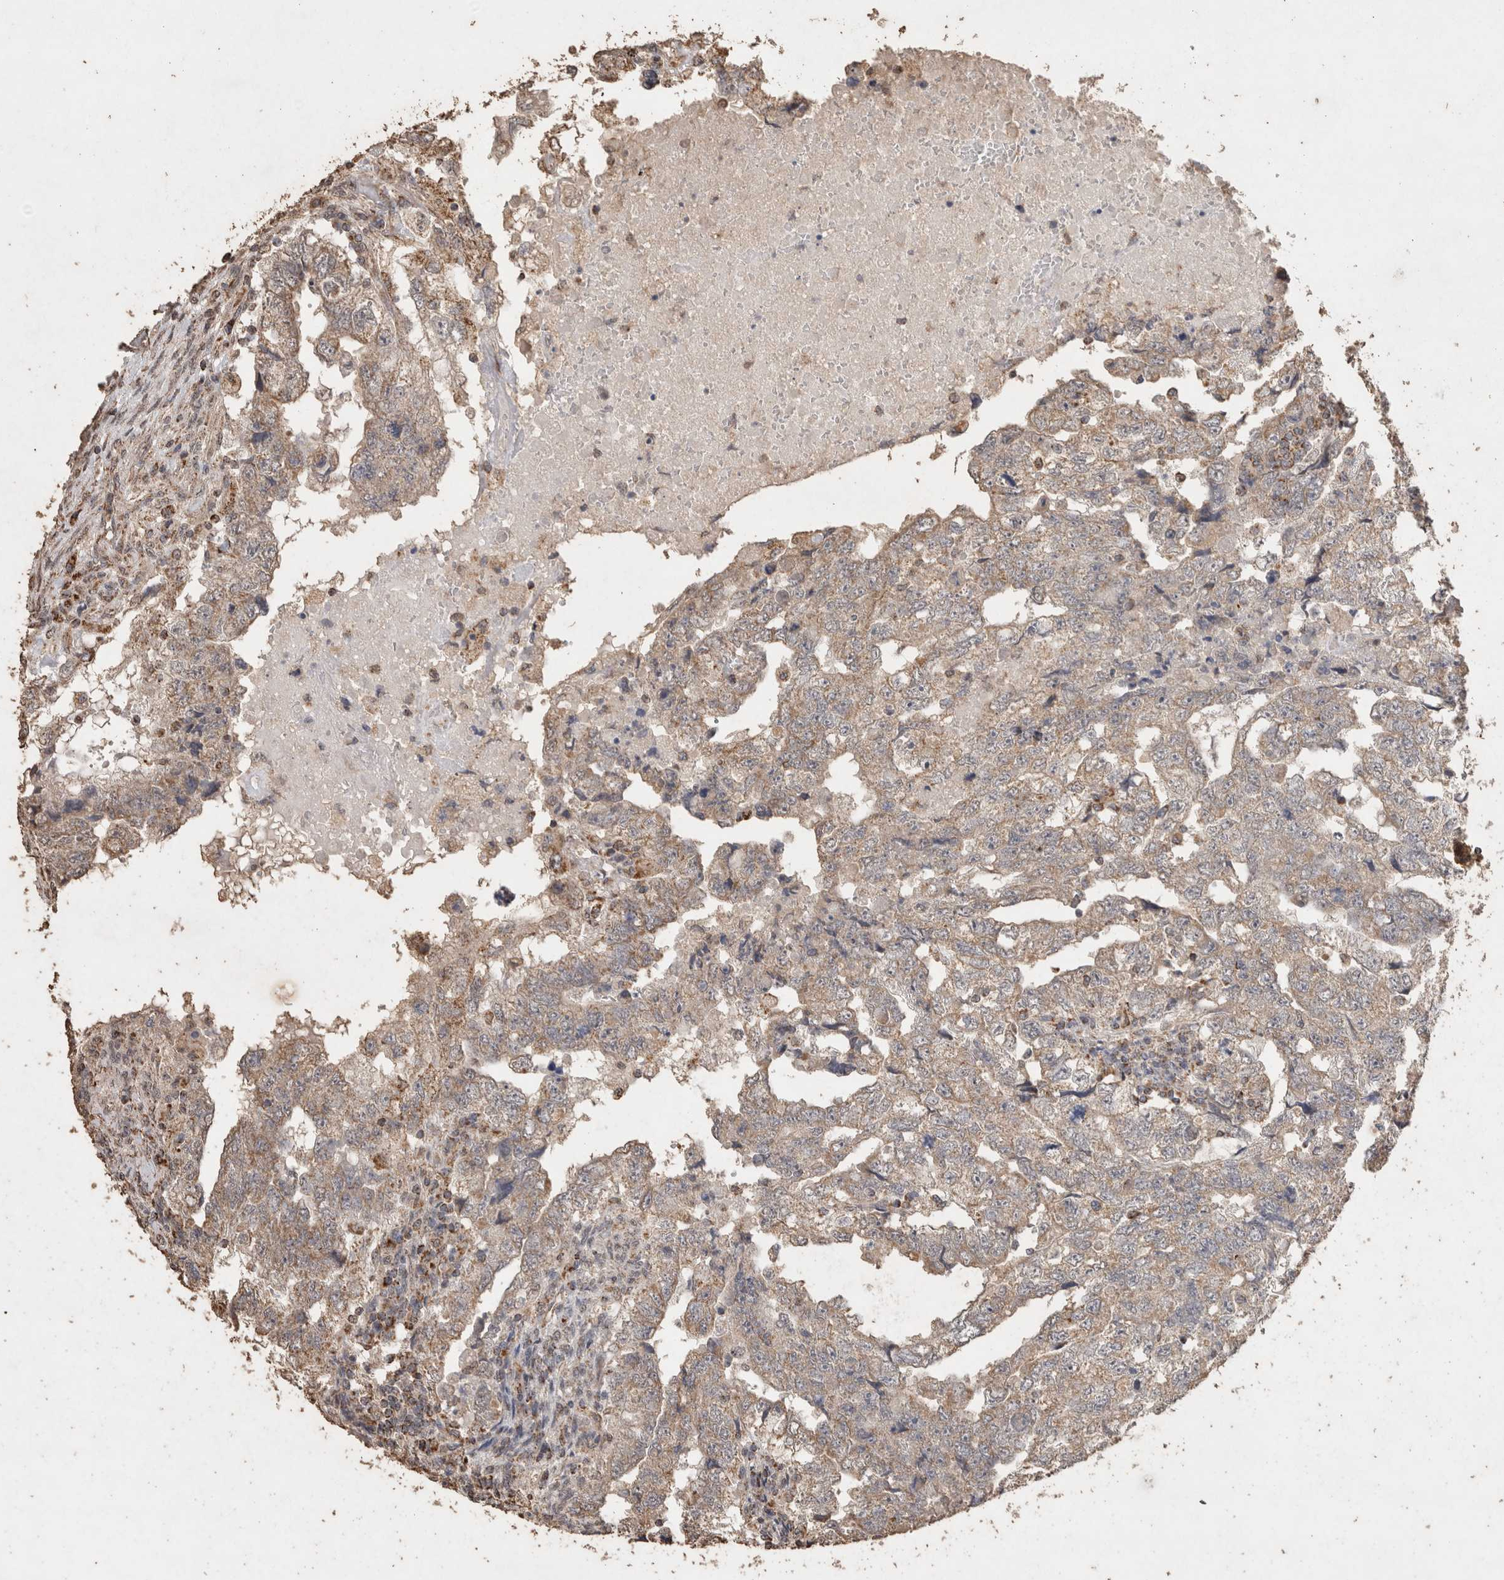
{"staining": {"intensity": "weak", "quantity": ">75%", "location": "cytoplasmic/membranous"}, "tissue": "testis cancer", "cell_type": "Tumor cells", "image_type": "cancer", "snomed": [{"axis": "morphology", "description": "Carcinoma, Embryonal, NOS"}, {"axis": "topography", "description": "Testis"}], "caption": "Tumor cells demonstrate low levels of weak cytoplasmic/membranous expression in approximately >75% of cells in human testis cancer.", "gene": "ACADM", "patient": {"sex": "male", "age": 36}}